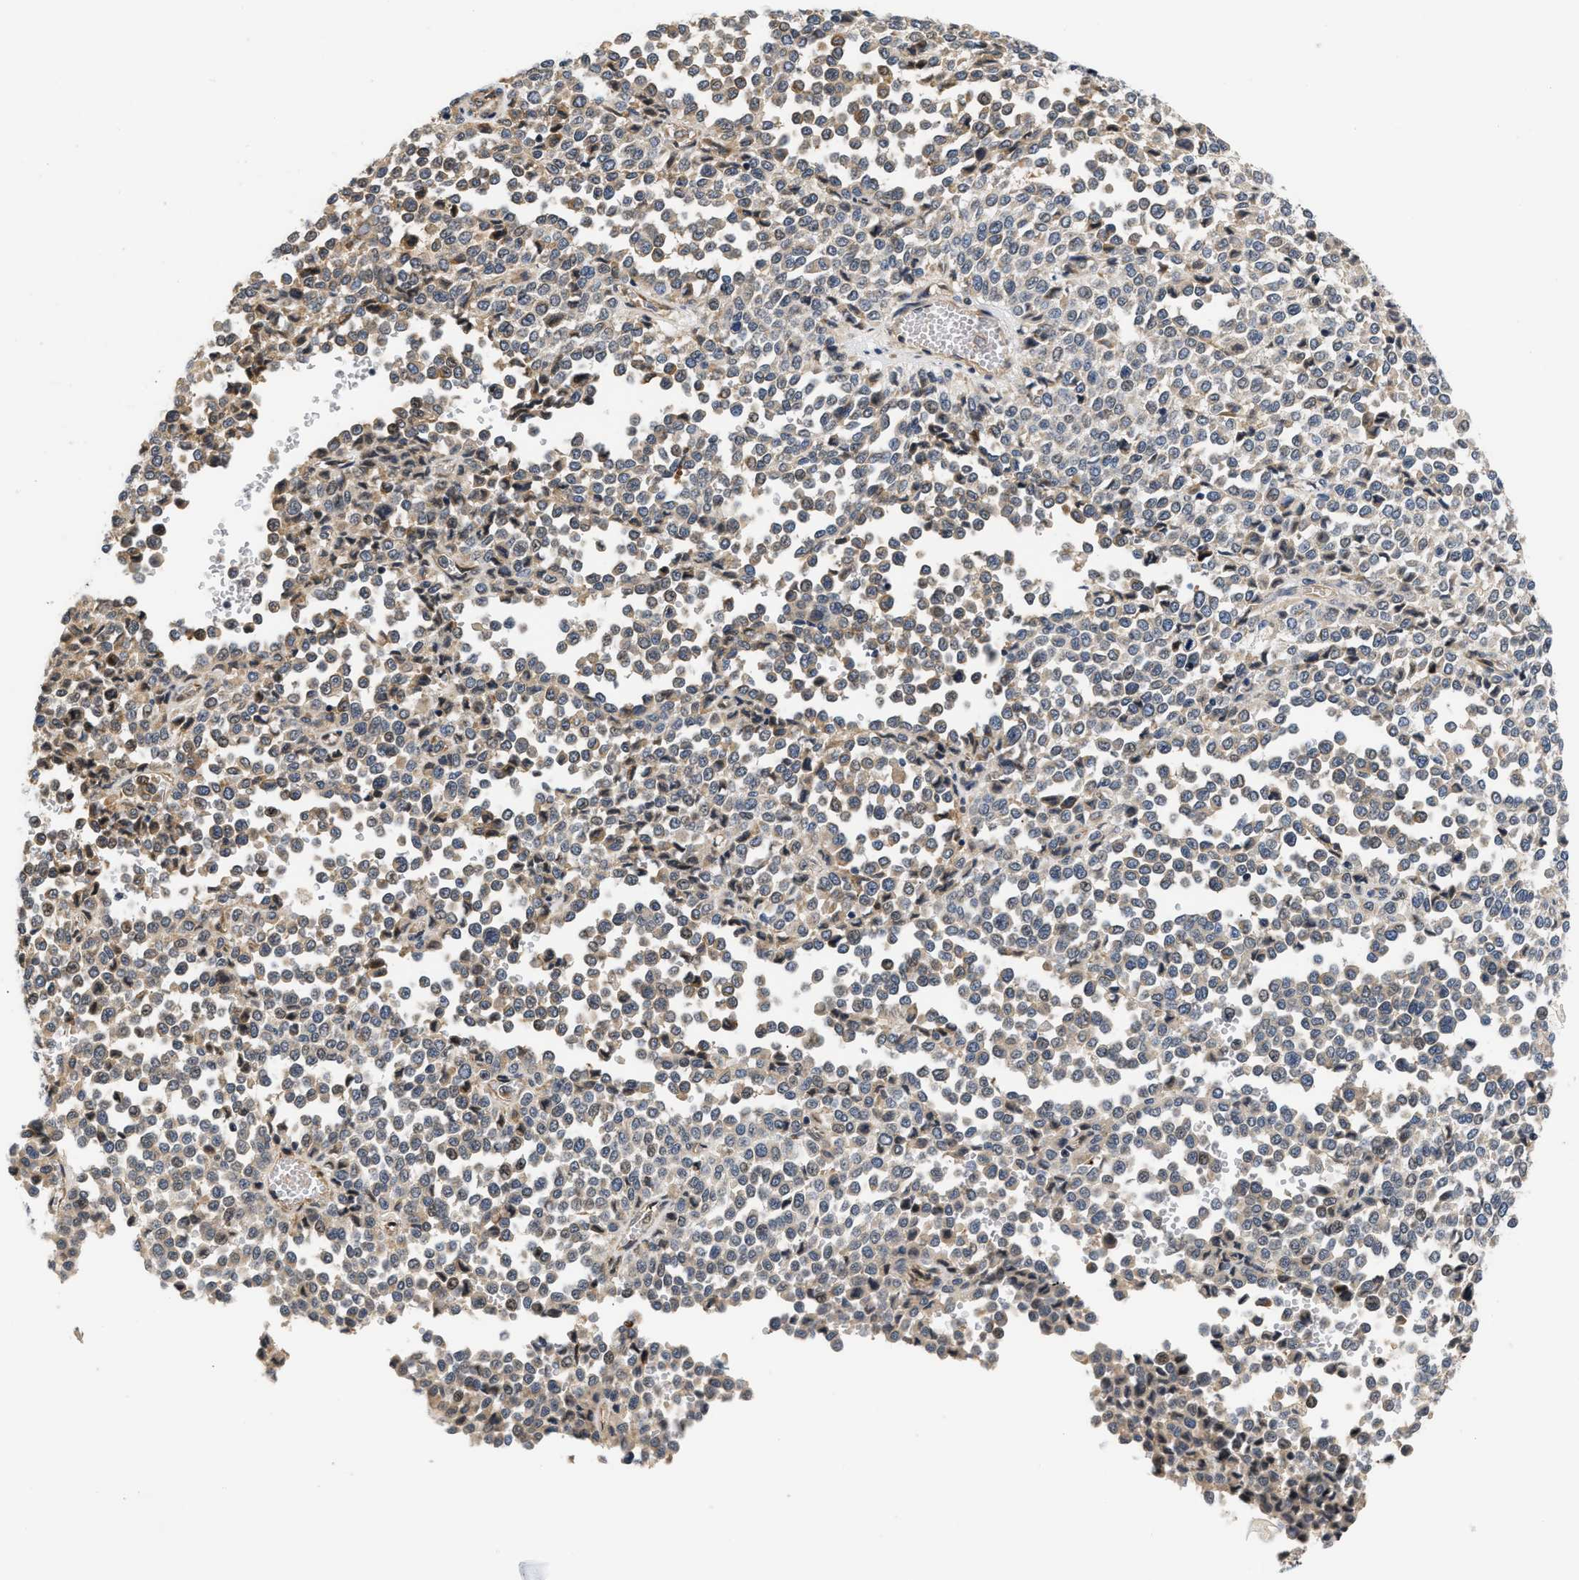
{"staining": {"intensity": "weak", "quantity": ">75%", "location": "cytoplasmic/membranous"}, "tissue": "melanoma", "cell_type": "Tumor cells", "image_type": "cancer", "snomed": [{"axis": "morphology", "description": "Malignant melanoma, Metastatic site"}, {"axis": "topography", "description": "Pancreas"}], "caption": "Immunohistochemical staining of malignant melanoma (metastatic site) demonstrates weak cytoplasmic/membranous protein staining in approximately >75% of tumor cells.", "gene": "TNIP2", "patient": {"sex": "female", "age": 30}}